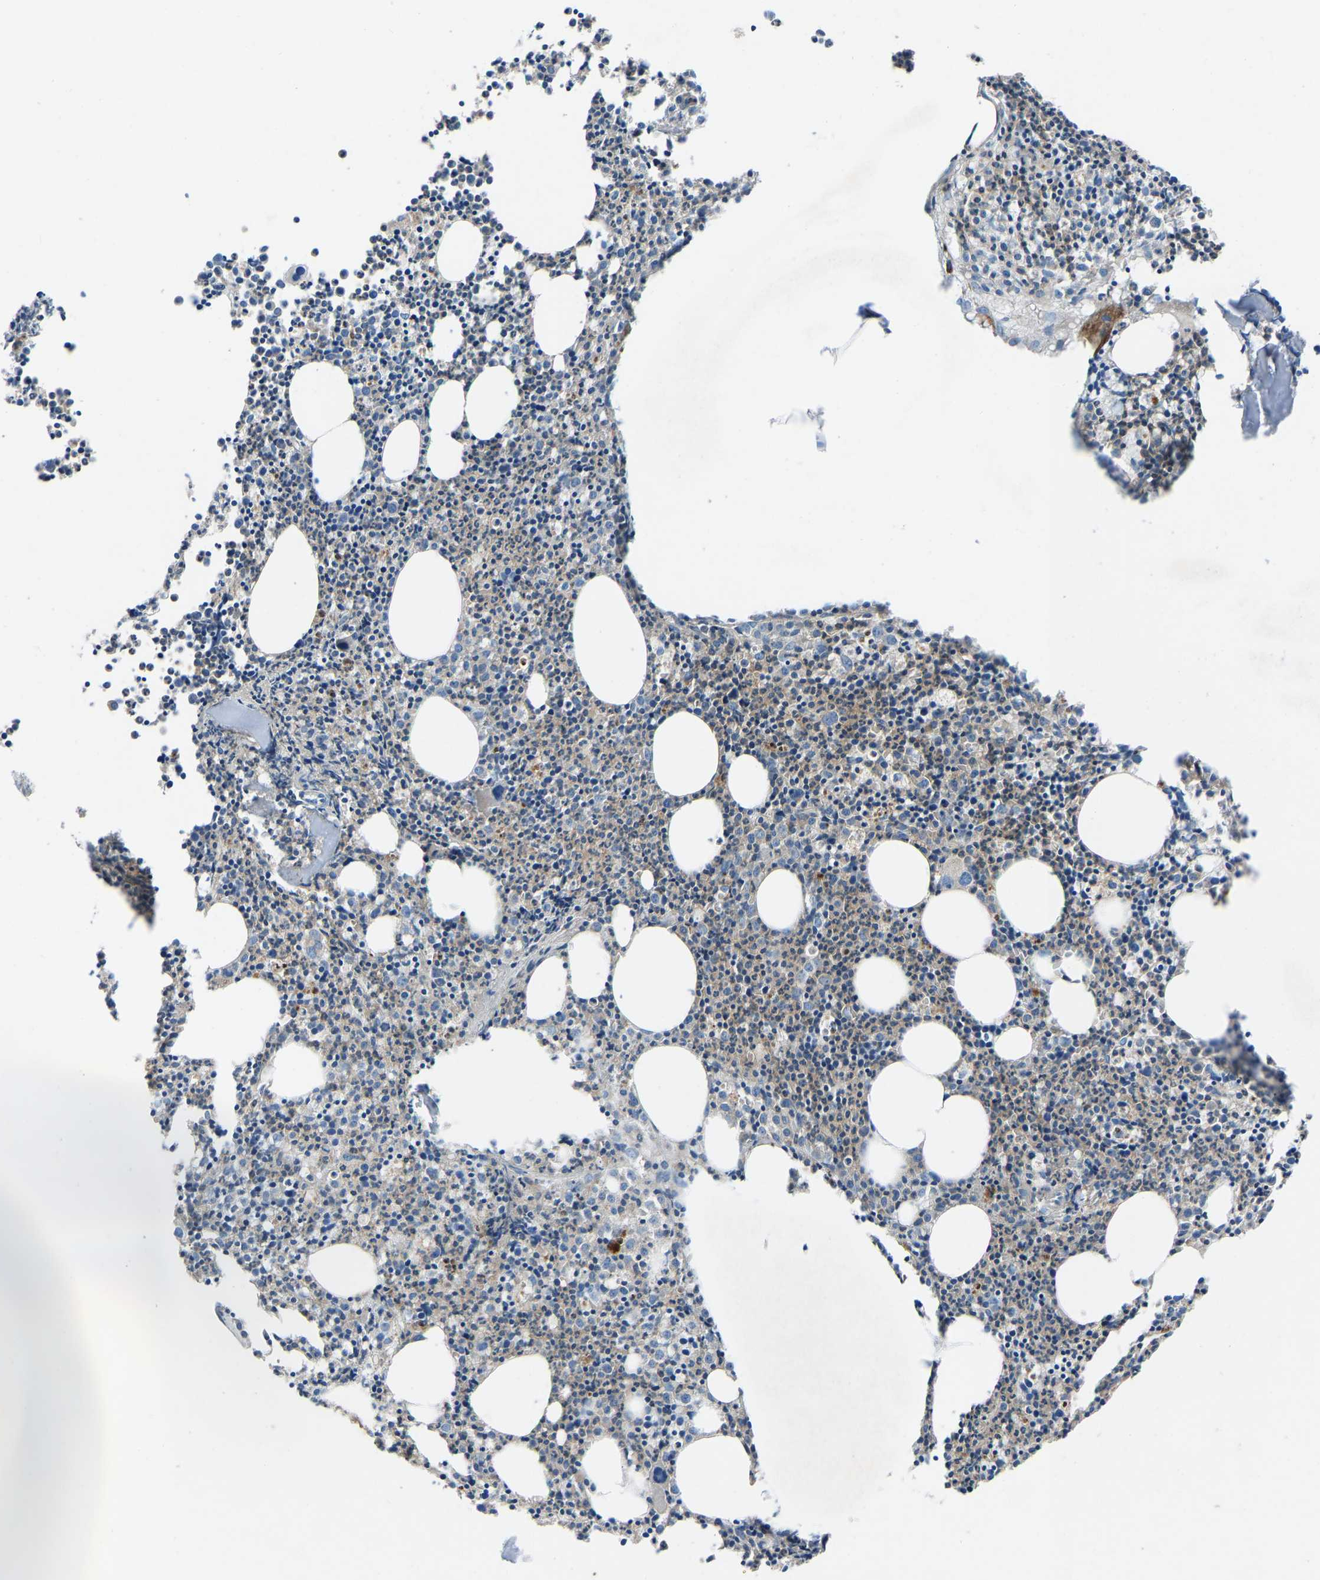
{"staining": {"intensity": "moderate", "quantity": ">75%", "location": "cytoplasmic/membranous"}, "tissue": "bone marrow", "cell_type": "Hematopoietic cells", "image_type": "normal", "snomed": [{"axis": "morphology", "description": "Normal tissue, NOS"}, {"axis": "morphology", "description": "Inflammation, NOS"}, {"axis": "topography", "description": "Bone marrow"}], "caption": "A photomicrograph of bone marrow stained for a protein demonstrates moderate cytoplasmic/membranous brown staining in hematopoietic cells. (IHC, brightfield microscopy, high magnification).", "gene": "GRK6", "patient": {"sex": "female", "age": 53}}